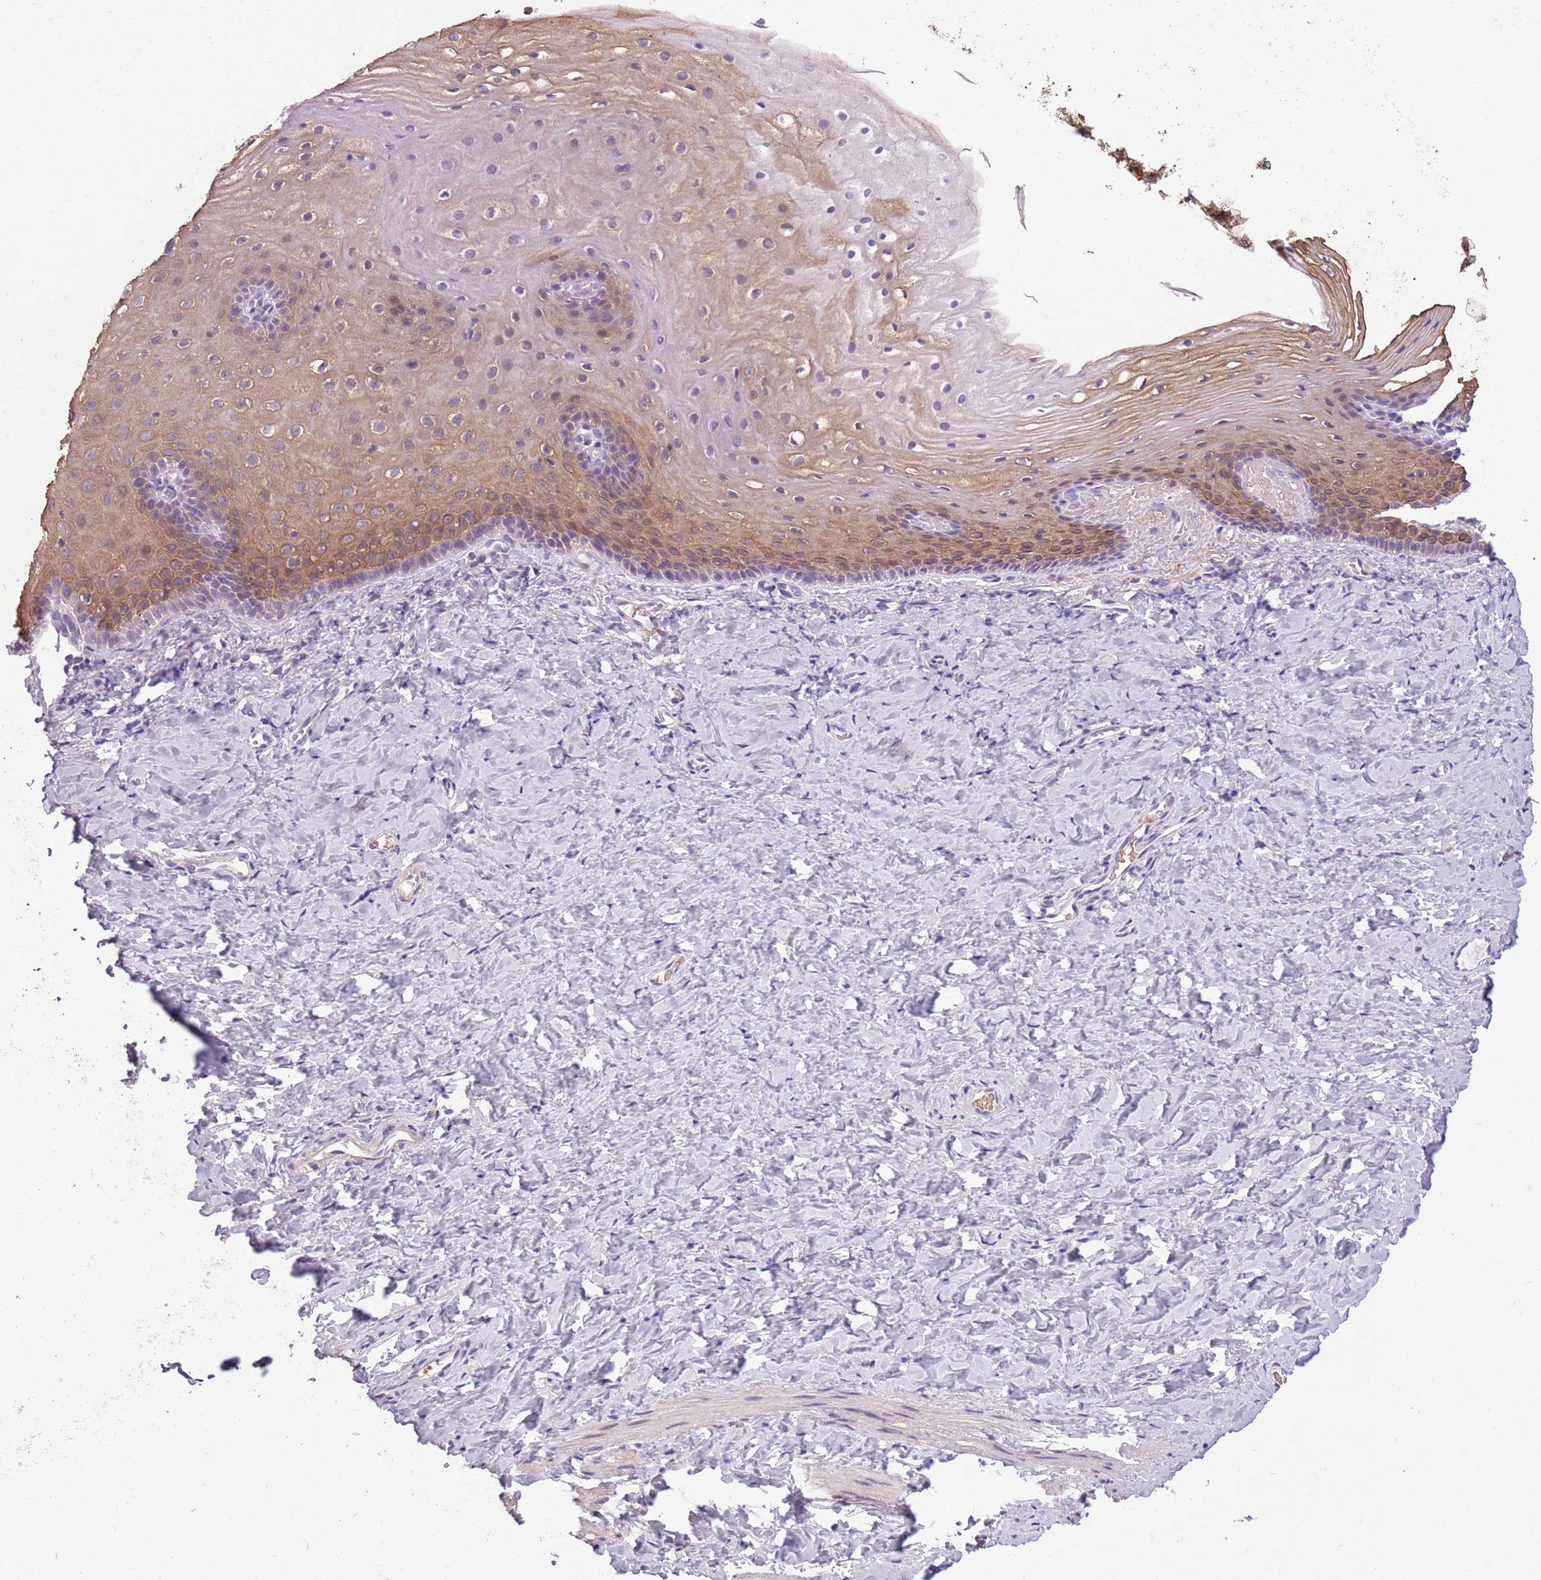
{"staining": {"intensity": "moderate", "quantity": ">75%", "location": "cytoplasmic/membranous"}, "tissue": "vagina", "cell_type": "Squamous epithelial cells", "image_type": "normal", "snomed": [{"axis": "morphology", "description": "Normal tissue, NOS"}, {"axis": "topography", "description": "Vagina"}], "caption": "A micrograph of vagina stained for a protein reveals moderate cytoplasmic/membranous brown staining in squamous epithelial cells. (DAB (3,3'-diaminobenzidine) IHC, brown staining for protein, blue staining for nuclei).", "gene": "ADCY7", "patient": {"sex": "female", "age": 60}}